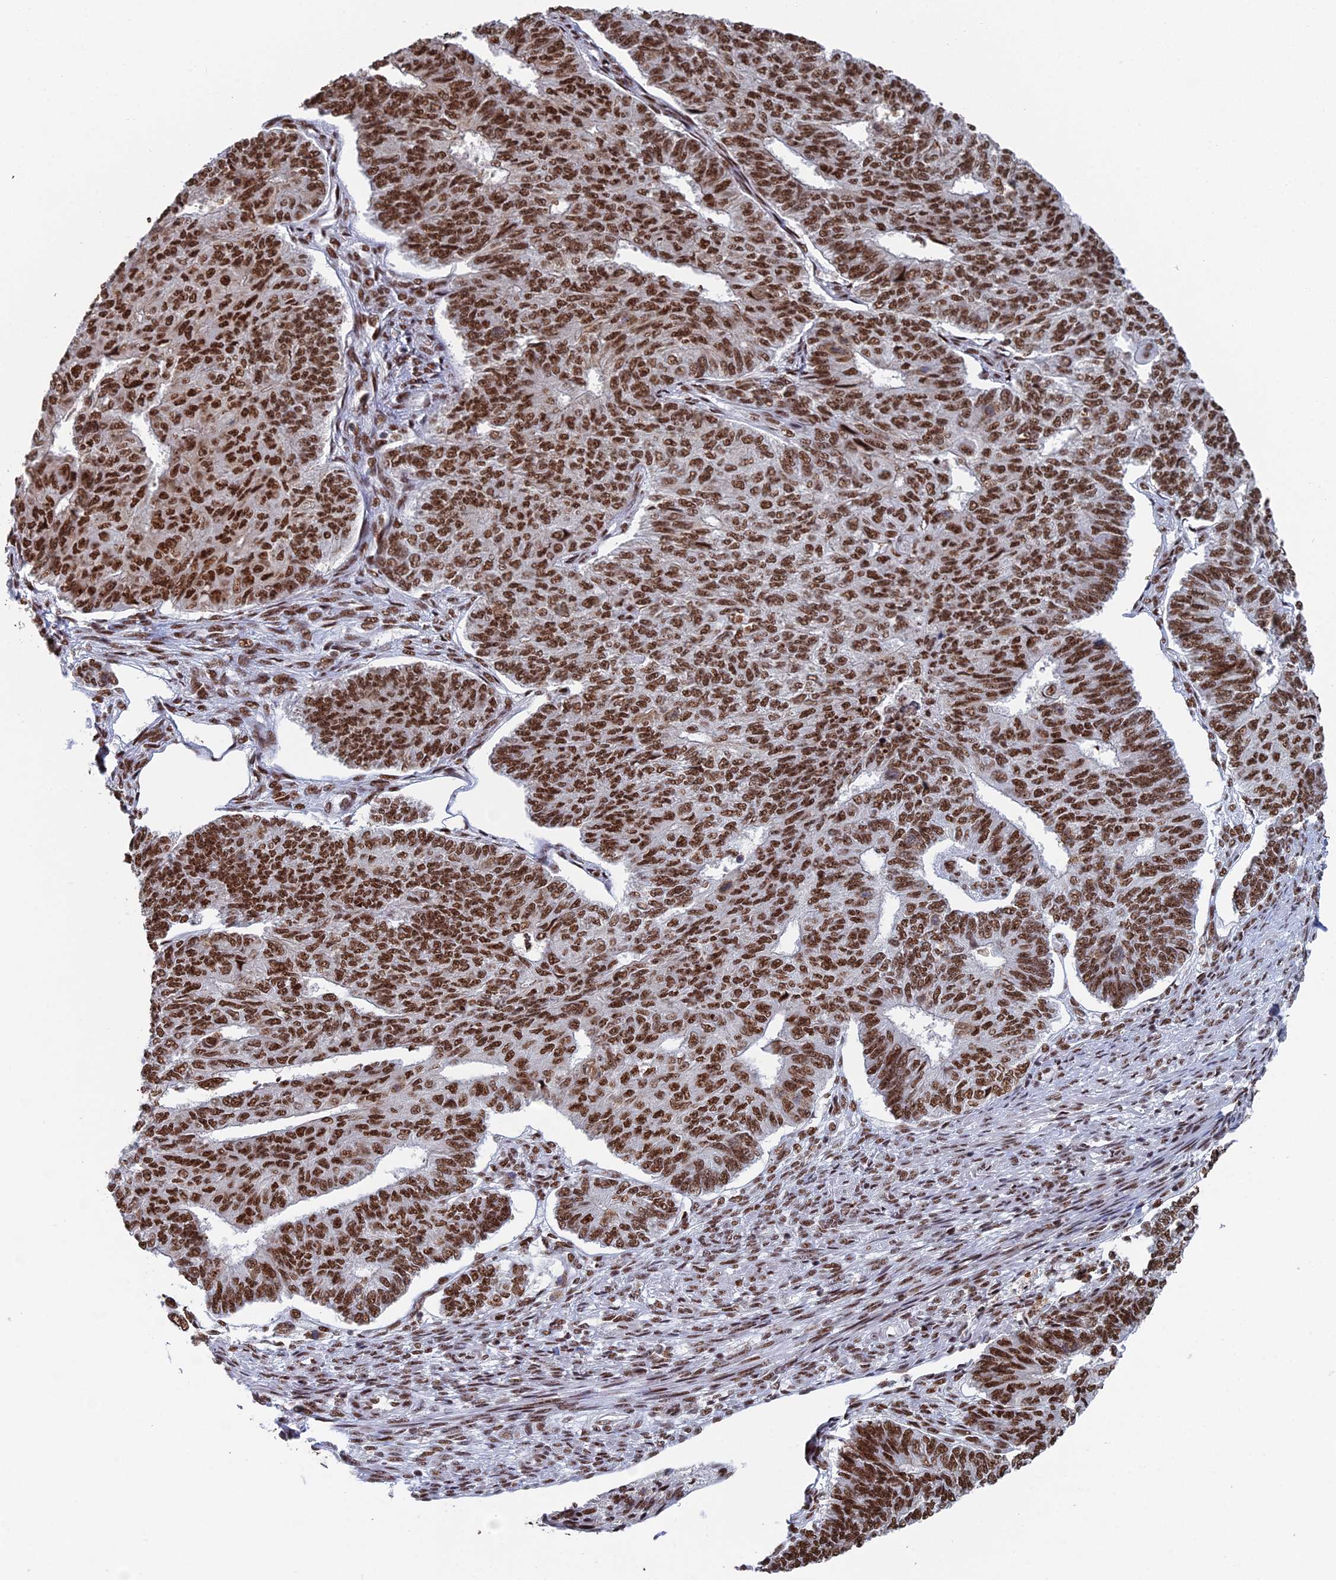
{"staining": {"intensity": "strong", "quantity": ">75%", "location": "nuclear"}, "tissue": "endometrial cancer", "cell_type": "Tumor cells", "image_type": "cancer", "snomed": [{"axis": "morphology", "description": "Adenocarcinoma, NOS"}, {"axis": "topography", "description": "Endometrium"}], "caption": "Immunohistochemistry (IHC) (DAB (3,3'-diaminobenzidine)) staining of human endometrial cancer shows strong nuclear protein expression in approximately >75% of tumor cells.", "gene": "SF3B3", "patient": {"sex": "female", "age": 32}}